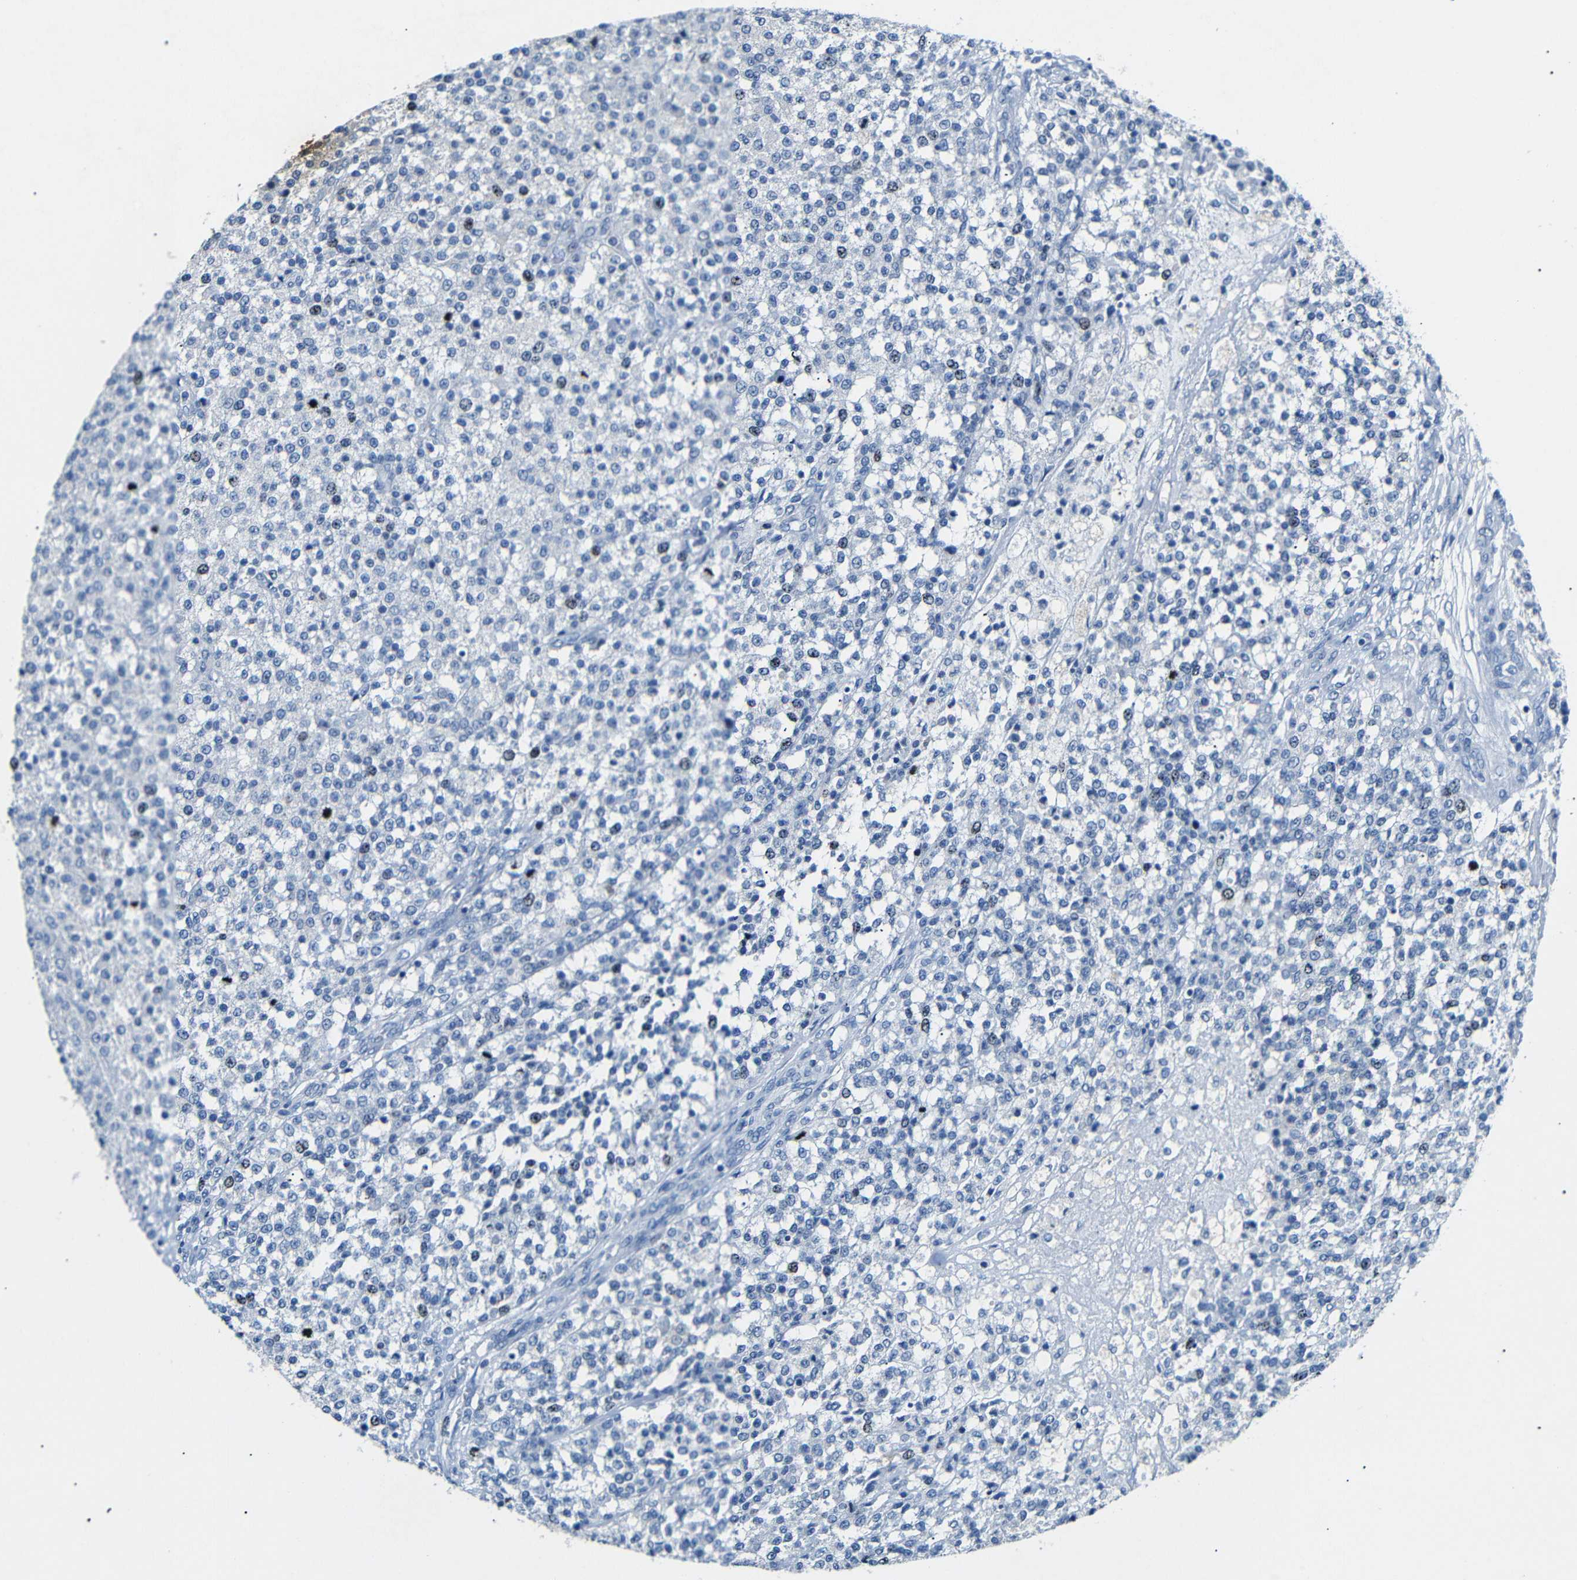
{"staining": {"intensity": "weak", "quantity": "<25%", "location": "nuclear"}, "tissue": "testis cancer", "cell_type": "Tumor cells", "image_type": "cancer", "snomed": [{"axis": "morphology", "description": "Seminoma, NOS"}, {"axis": "topography", "description": "Testis"}], "caption": "Photomicrograph shows no significant protein positivity in tumor cells of testis cancer.", "gene": "INCENP", "patient": {"sex": "male", "age": 59}}